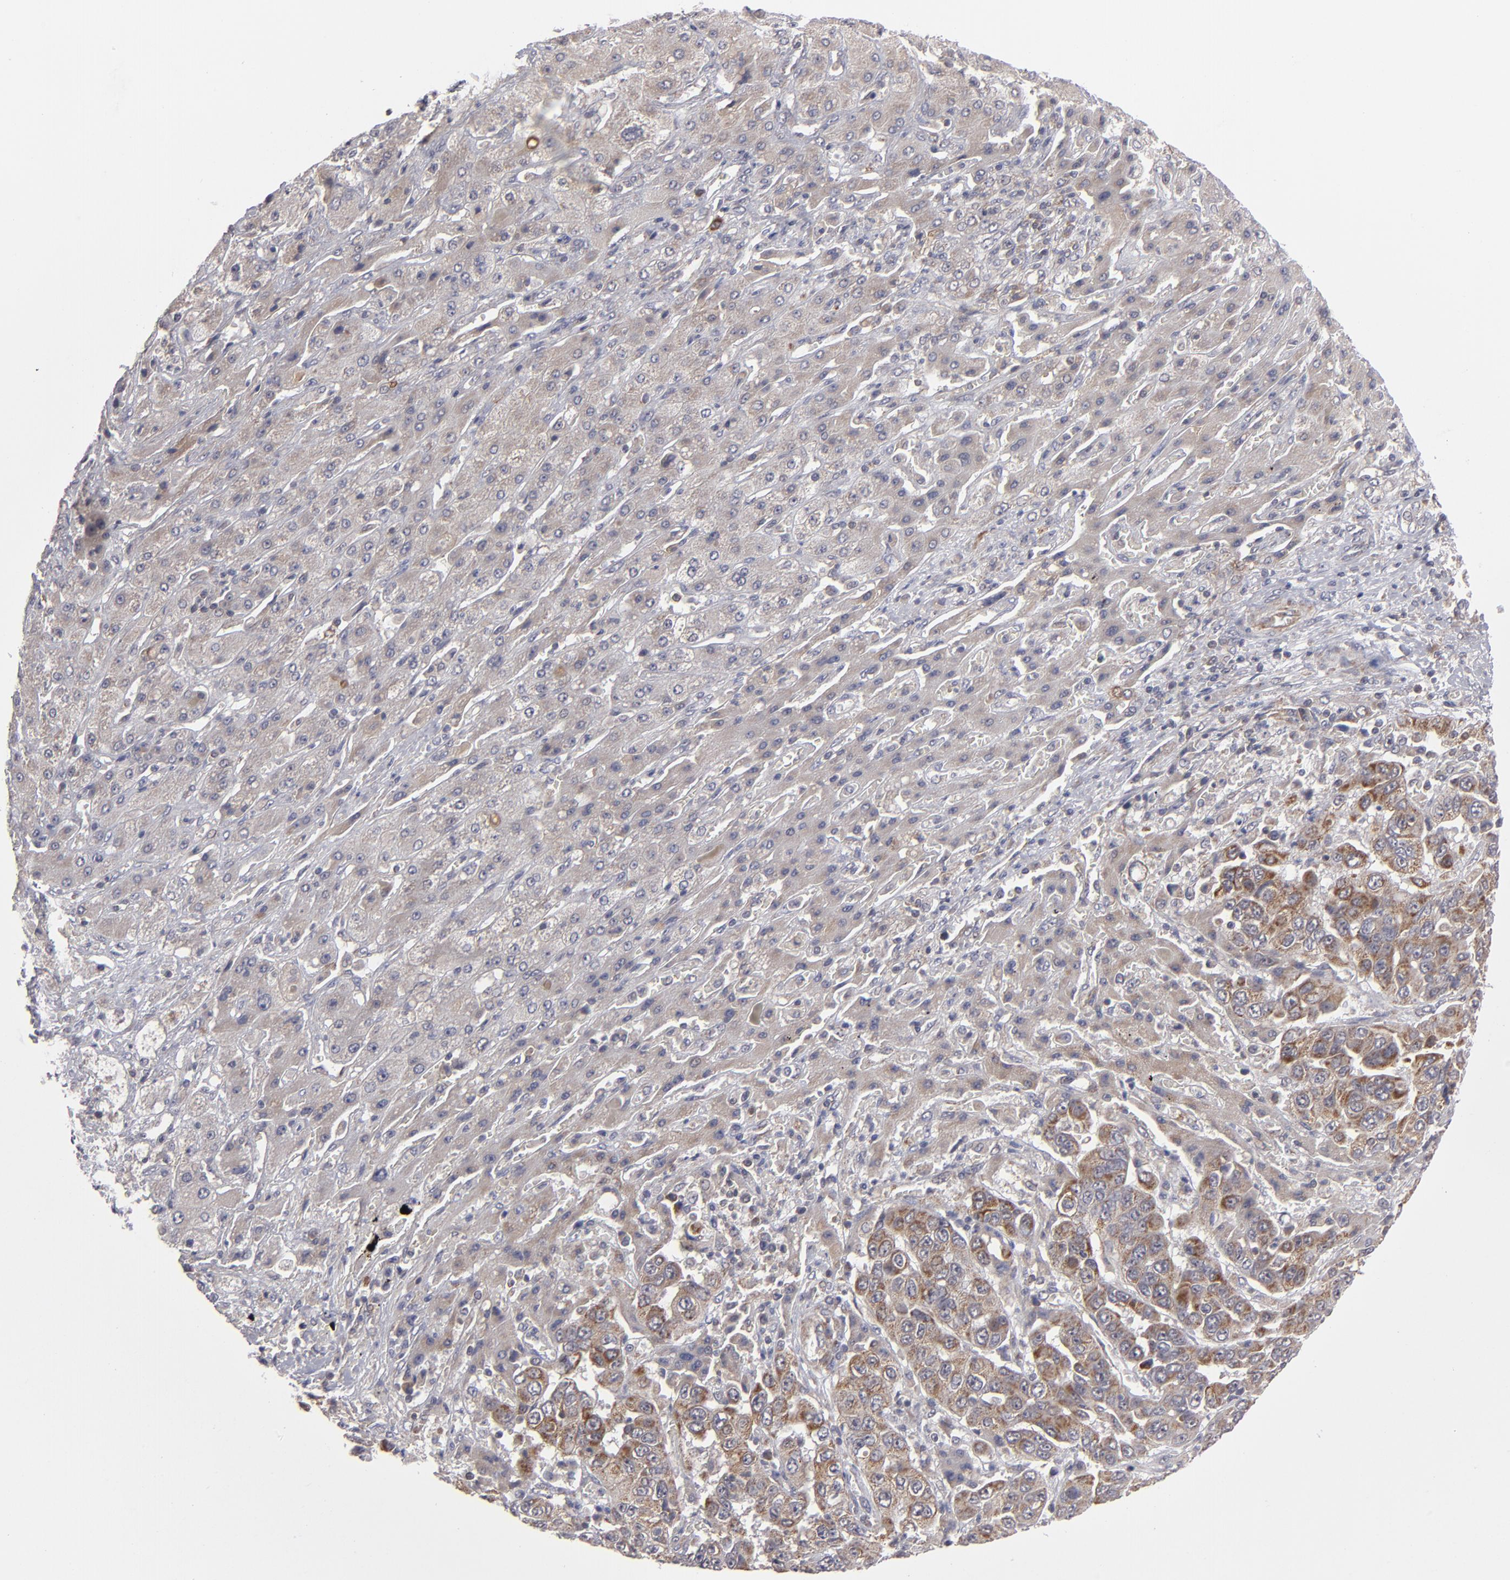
{"staining": {"intensity": "strong", "quantity": "25%-75%", "location": "cytoplasmic/membranous"}, "tissue": "liver cancer", "cell_type": "Tumor cells", "image_type": "cancer", "snomed": [{"axis": "morphology", "description": "Cholangiocarcinoma"}, {"axis": "topography", "description": "Liver"}], "caption": "High-power microscopy captured an IHC micrograph of cholangiocarcinoma (liver), revealing strong cytoplasmic/membranous positivity in approximately 25%-75% of tumor cells.", "gene": "GLCCI1", "patient": {"sex": "female", "age": 52}}